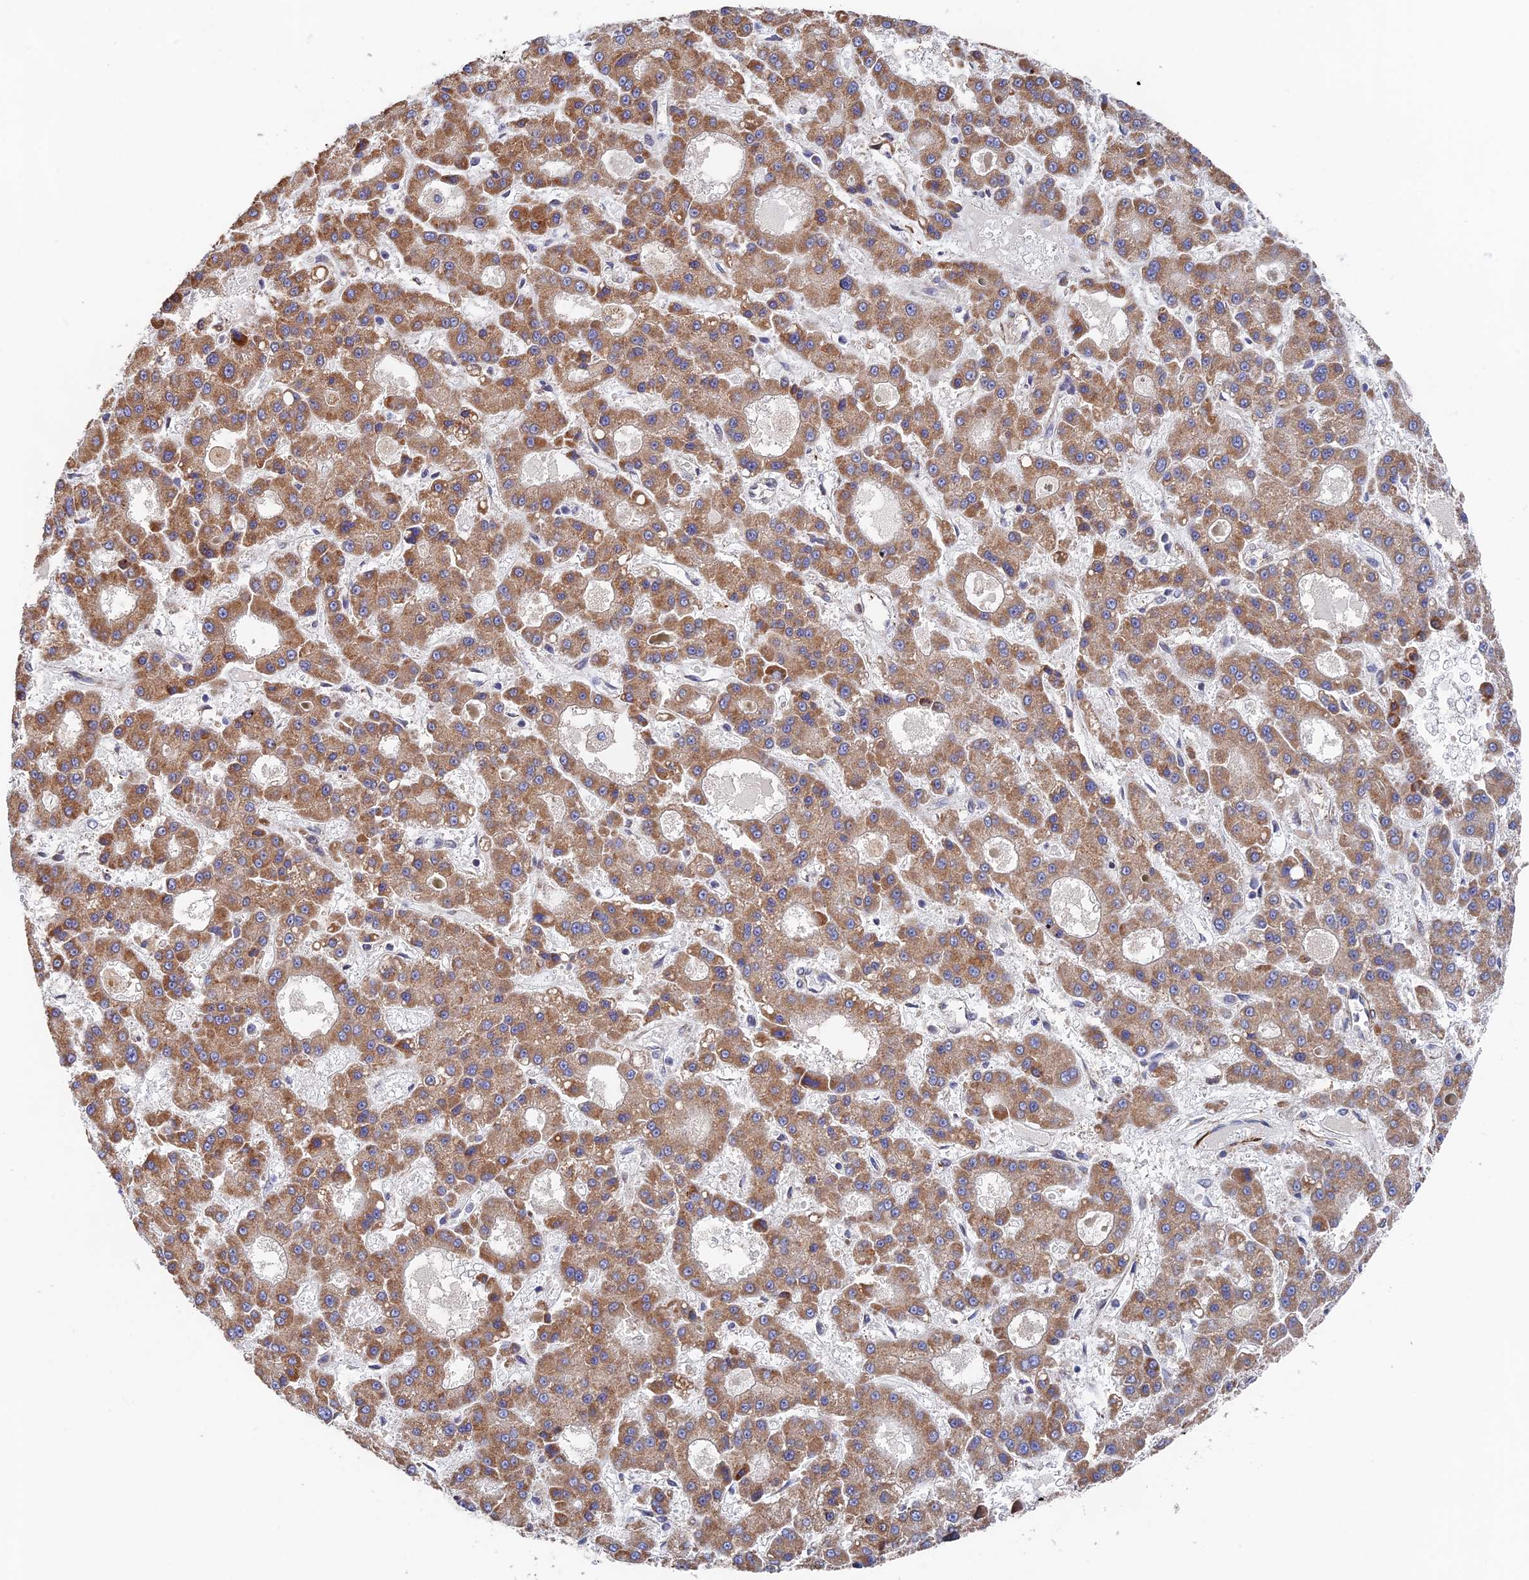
{"staining": {"intensity": "moderate", "quantity": ">75%", "location": "cytoplasmic/membranous"}, "tissue": "liver cancer", "cell_type": "Tumor cells", "image_type": "cancer", "snomed": [{"axis": "morphology", "description": "Carcinoma, Hepatocellular, NOS"}, {"axis": "topography", "description": "Liver"}], "caption": "Hepatocellular carcinoma (liver) stained for a protein demonstrates moderate cytoplasmic/membranous positivity in tumor cells.", "gene": "ZNF320", "patient": {"sex": "male", "age": 70}}